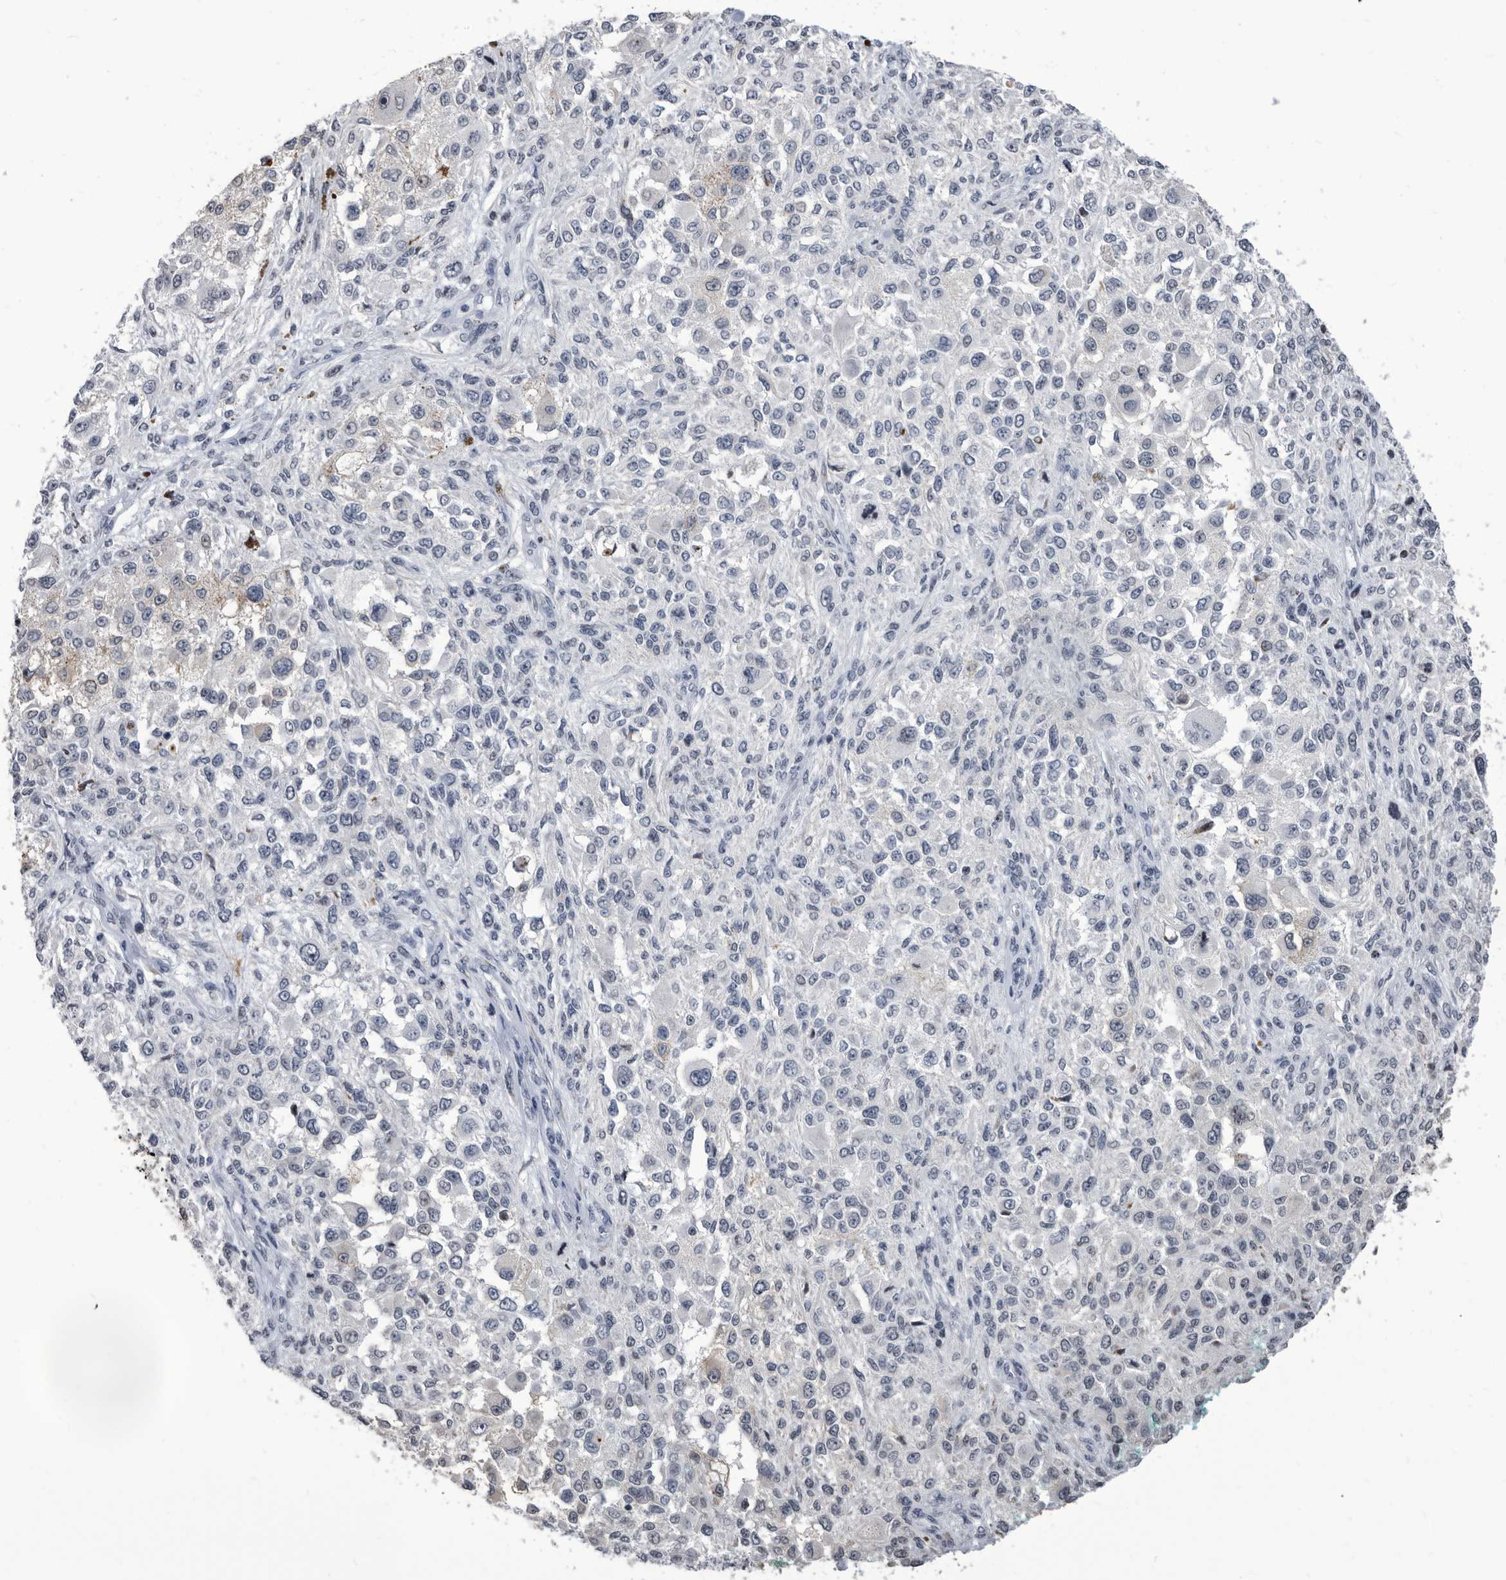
{"staining": {"intensity": "negative", "quantity": "none", "location": "none"}, "tissue": "melanoma", "cell_type": "Tumor cells", "image_type": "cancer", "snomed": [{"axis": "morphology", "description": "Necrosis, NOS"}, {"axis": "morphology", "description": "Malignant melanoma, NOS"}, {"axis": "topography", "description": "Skin"}], "caption": "Malignant melanoma stained for a protein using IHC shows no staining tumor cells.", "gene": "TSTD1", "patient": {"sex": "female", "age": 87}}